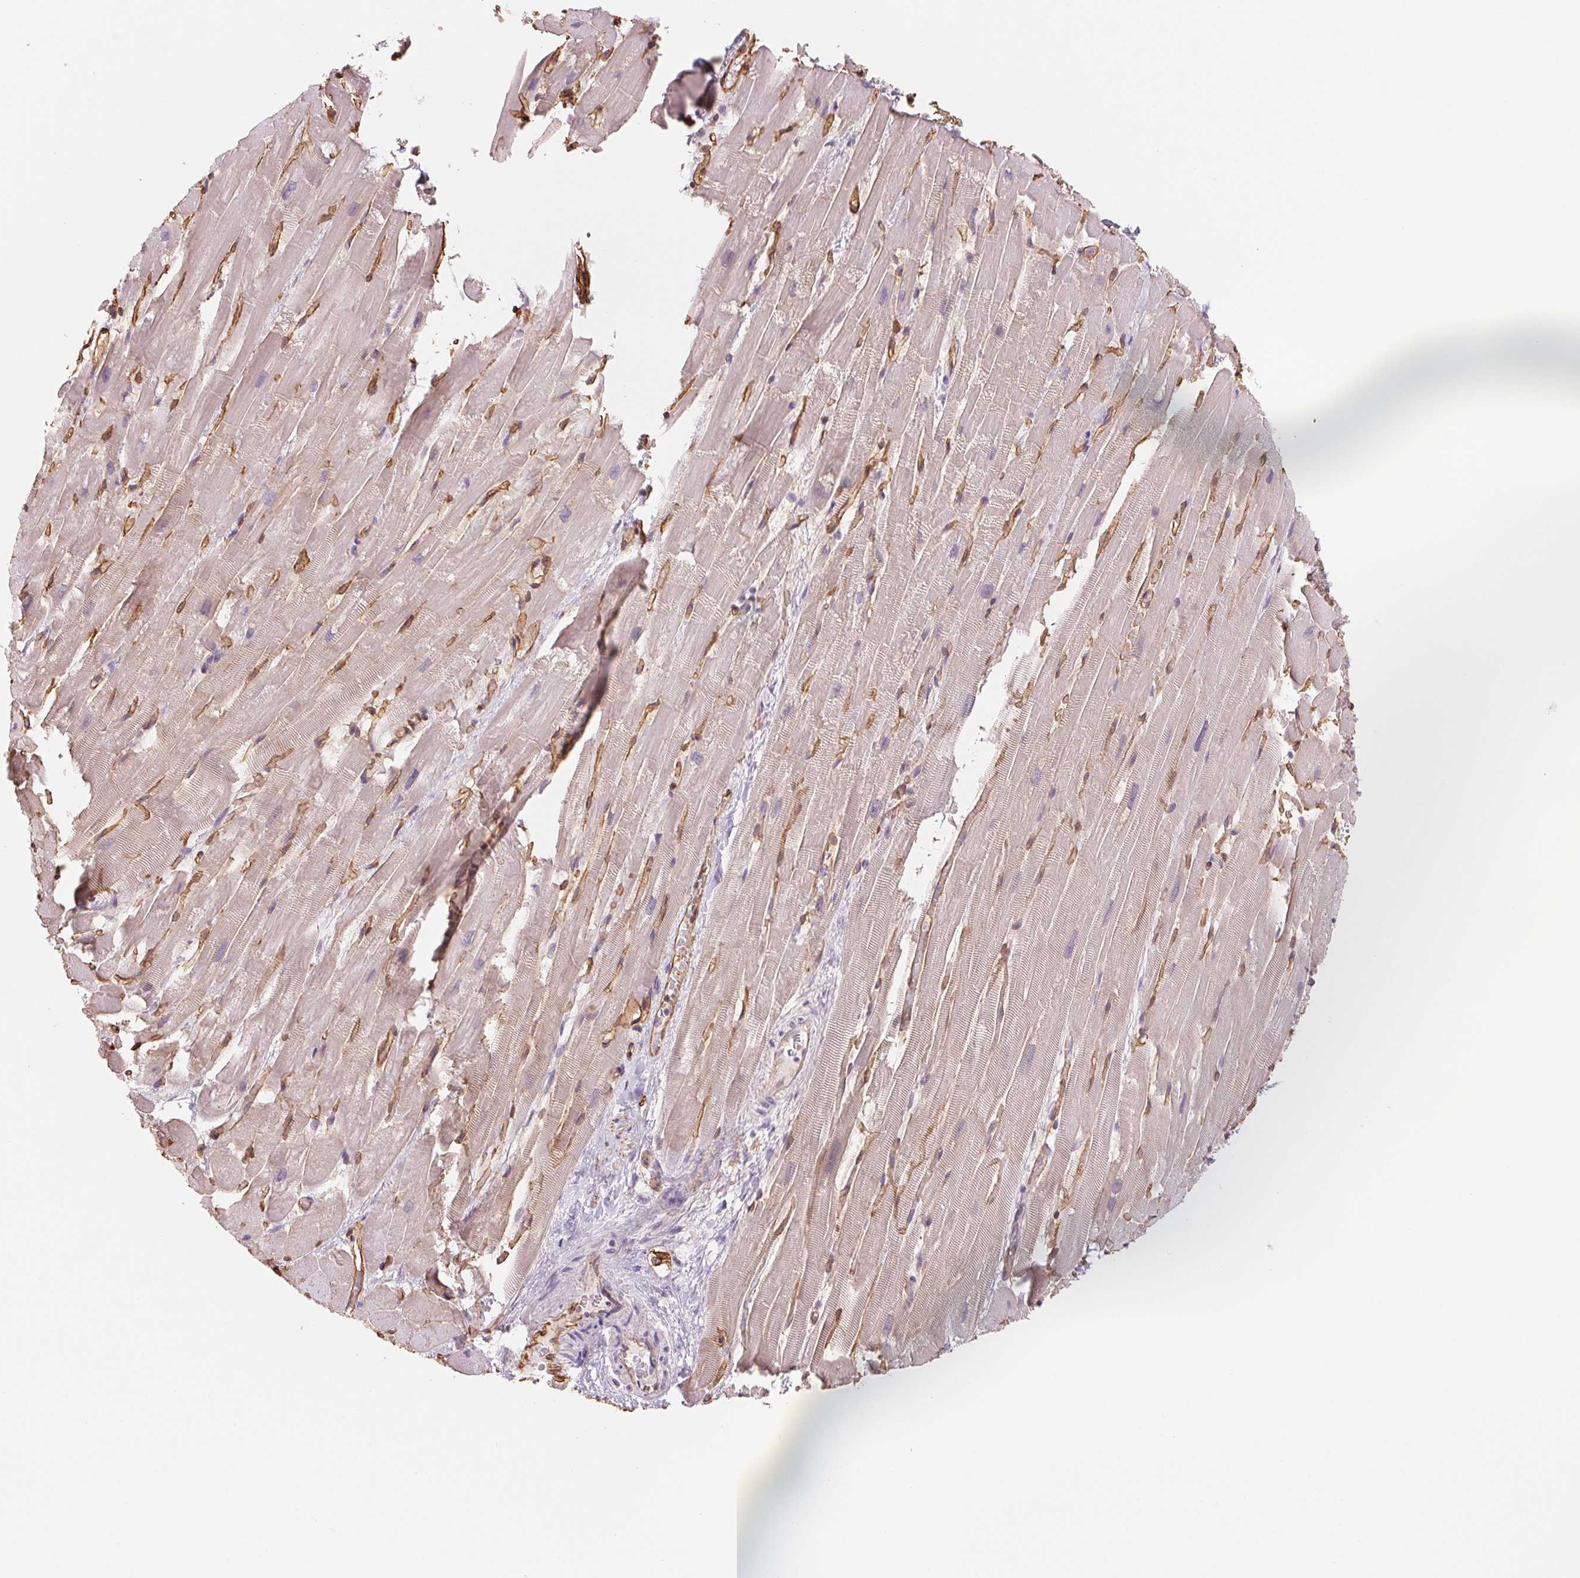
{"staining": {"intensity": "moderate", "quantity": "<25%", "location": "cytoplasmic/membranous"}, "tissue": "heart muscle", "cell_type": "Cardiomyocytes", "image_type": "normal", "snomed": [{"axis": "morphology", "description": "Normal tissue, NOS"}, {"axis": "topography", "description": "Heart"}], "caption": "Protein staining of unremarkable heart muscle reveals moderate cytoplasmic/membranous positivity in about <25% of cardiomyocytes.", "gene": "ANKRD13B", "patient": {"sex": "male", "age": 37}}